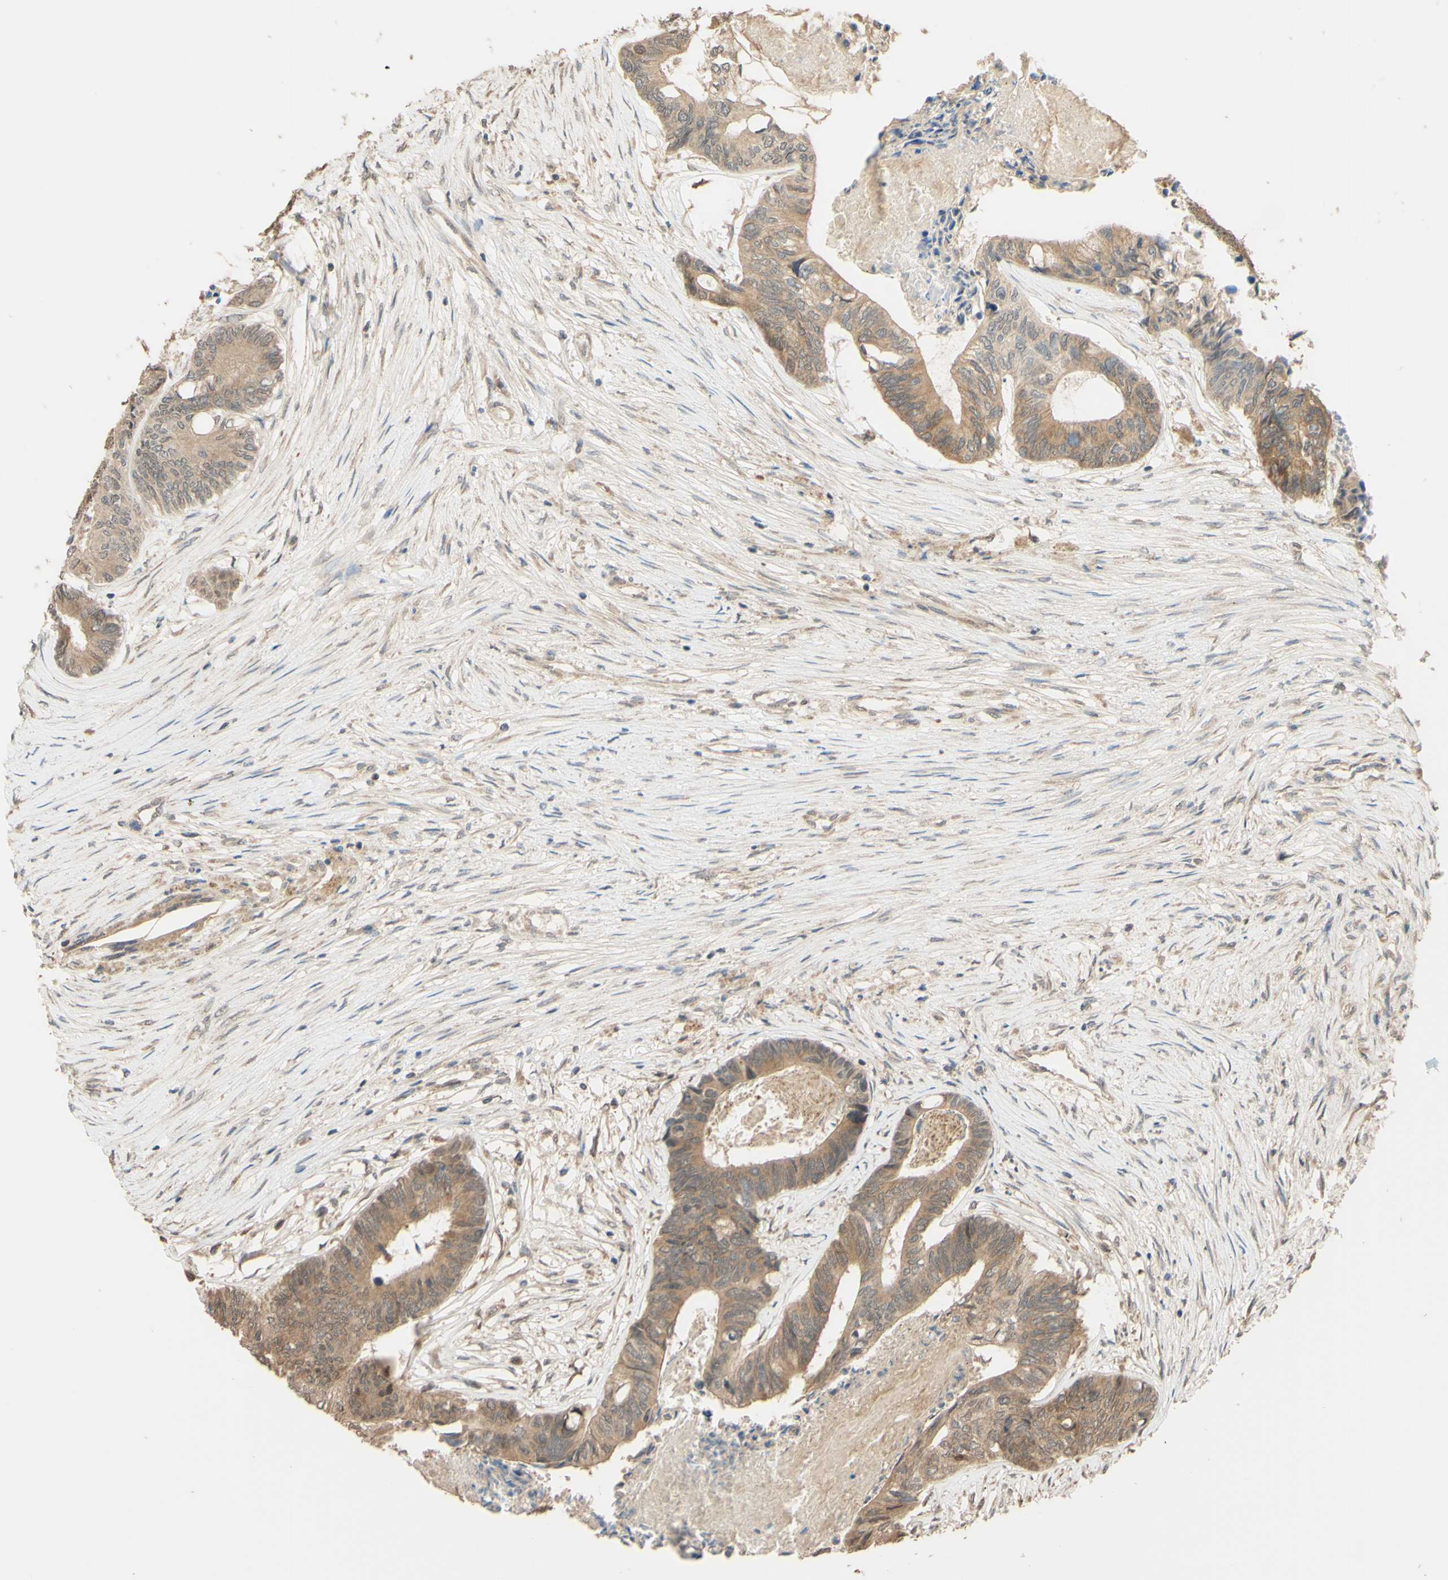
{"staining": {"intensity": "moderate", "quantity": ">75%", "location": "cytoplasmic/membranous"}, "tissue": "colorectal cancer", "cell_type": "Tumor cells", "image_type": "cancer", "snomed": [{"axis": "morphology", "description": "Adenocarcinoma, NOS"}, {"axis": "topography", "description": "Rectum"}], "caption": "DAB immunohistochemical staining of colorectal adenocarcinoma displays moderate cytoplasmic/membranous protein staining in about >75% of tumor cells.", "gene": "SMIM19", "patient": {"sex": "male", "age": 63}}